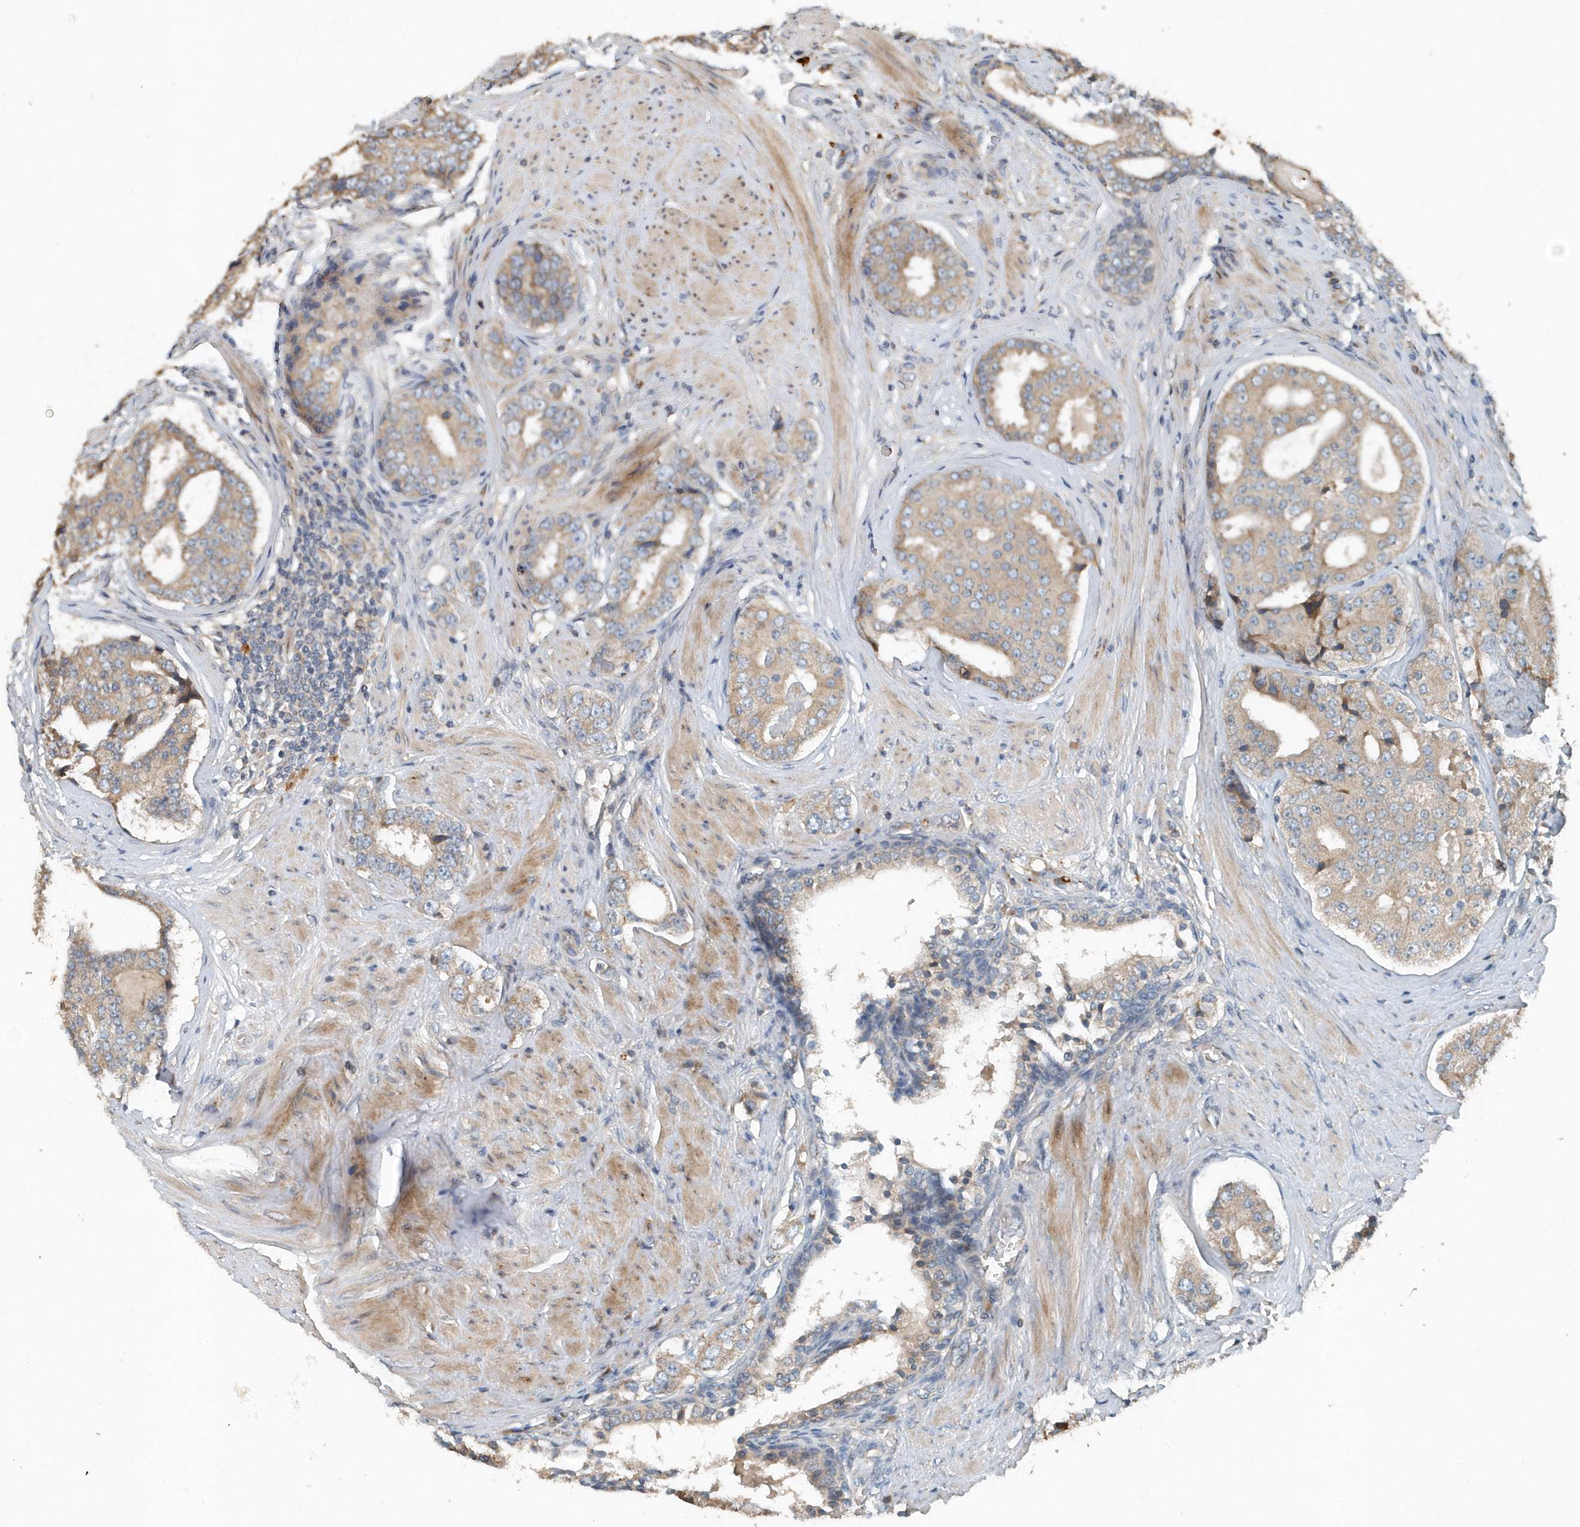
{"staining": {"intensity": "weak", "quantity": "25%-75%", "location": "cytoplasmic/membranous"}, "tissue": "prostate cancer", "cell_type": "Tumor cells", "image_type": "cancer", "snomed": [{"axis": "morphology", "description": "Adenocarcinoma, High grade"}, {"axis": "topography", "description": "Prostate"}], "caption": "Adenocarcinoma (high-grade) (prostate) stained for a protein (brown) shows weak cytoplasmic/membranous positive staining in about 25%-75% of tumor cells.", "gene": "SCFD2", "patient": {"sex": "male", "age": 56}}